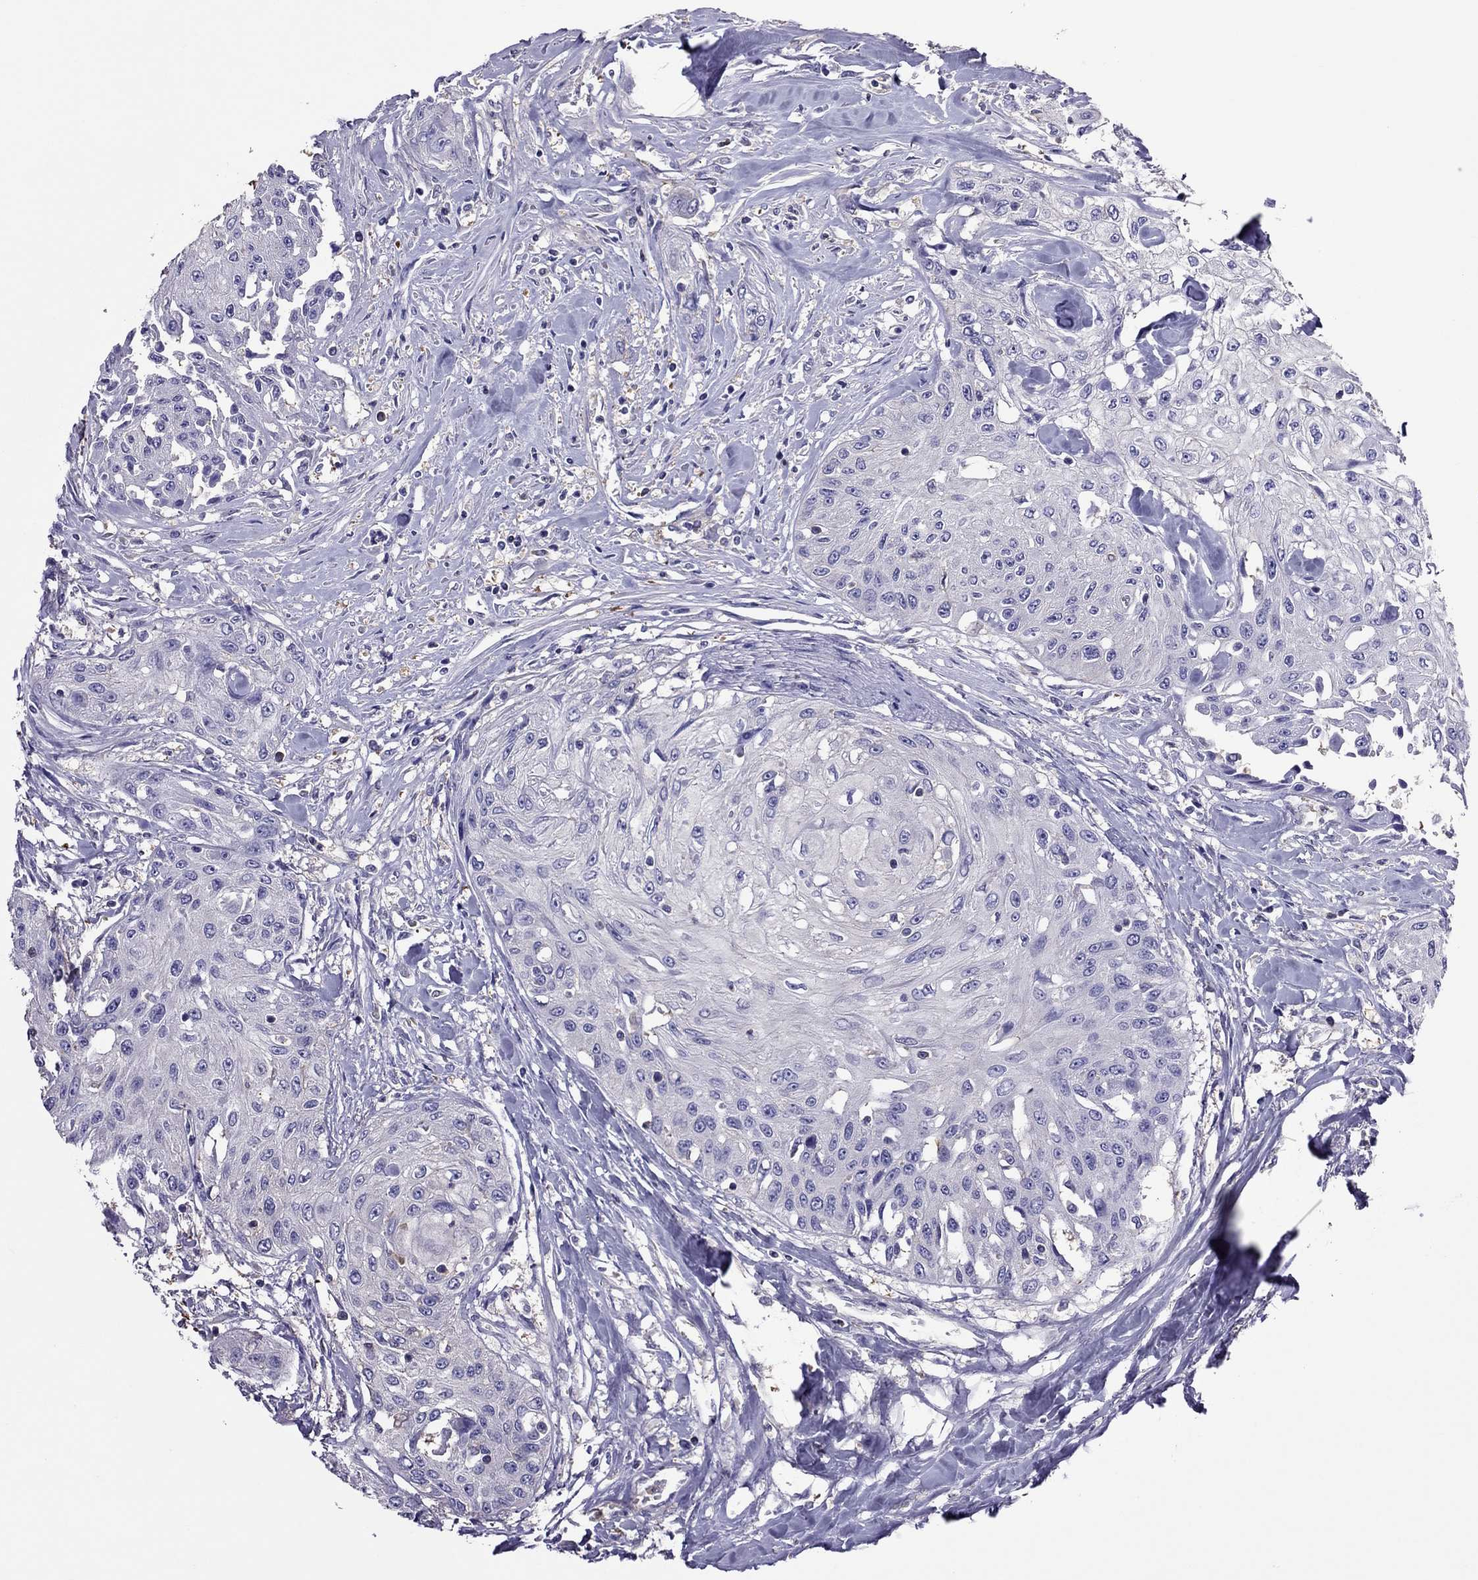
{"staining": {"intensity": "negative", "quantity": "none", "location": "none"}, "tissue": "head and neck cancer", "cell_type": "Tumor cells", "image_type": "cancer", "snomed": [{"axis": "morphology", "description": "Normal tissue, NOS"}, {"axis": "morphology", "description": "Squamous cell carcinoma, NOS"}, {"axis": "topography", "description": "Oral tissue"}, {"axis": "topography", "description": "Peripheral nerve tissue"}, {"axis": "topography", "description": "Head-Neck"}], "caption": "Tumor cells are negative for brown protein staining in head and neck squamous cell carcinoma.", "gene": "TEX22", "patient": {"sex": "female", "age": 59}}